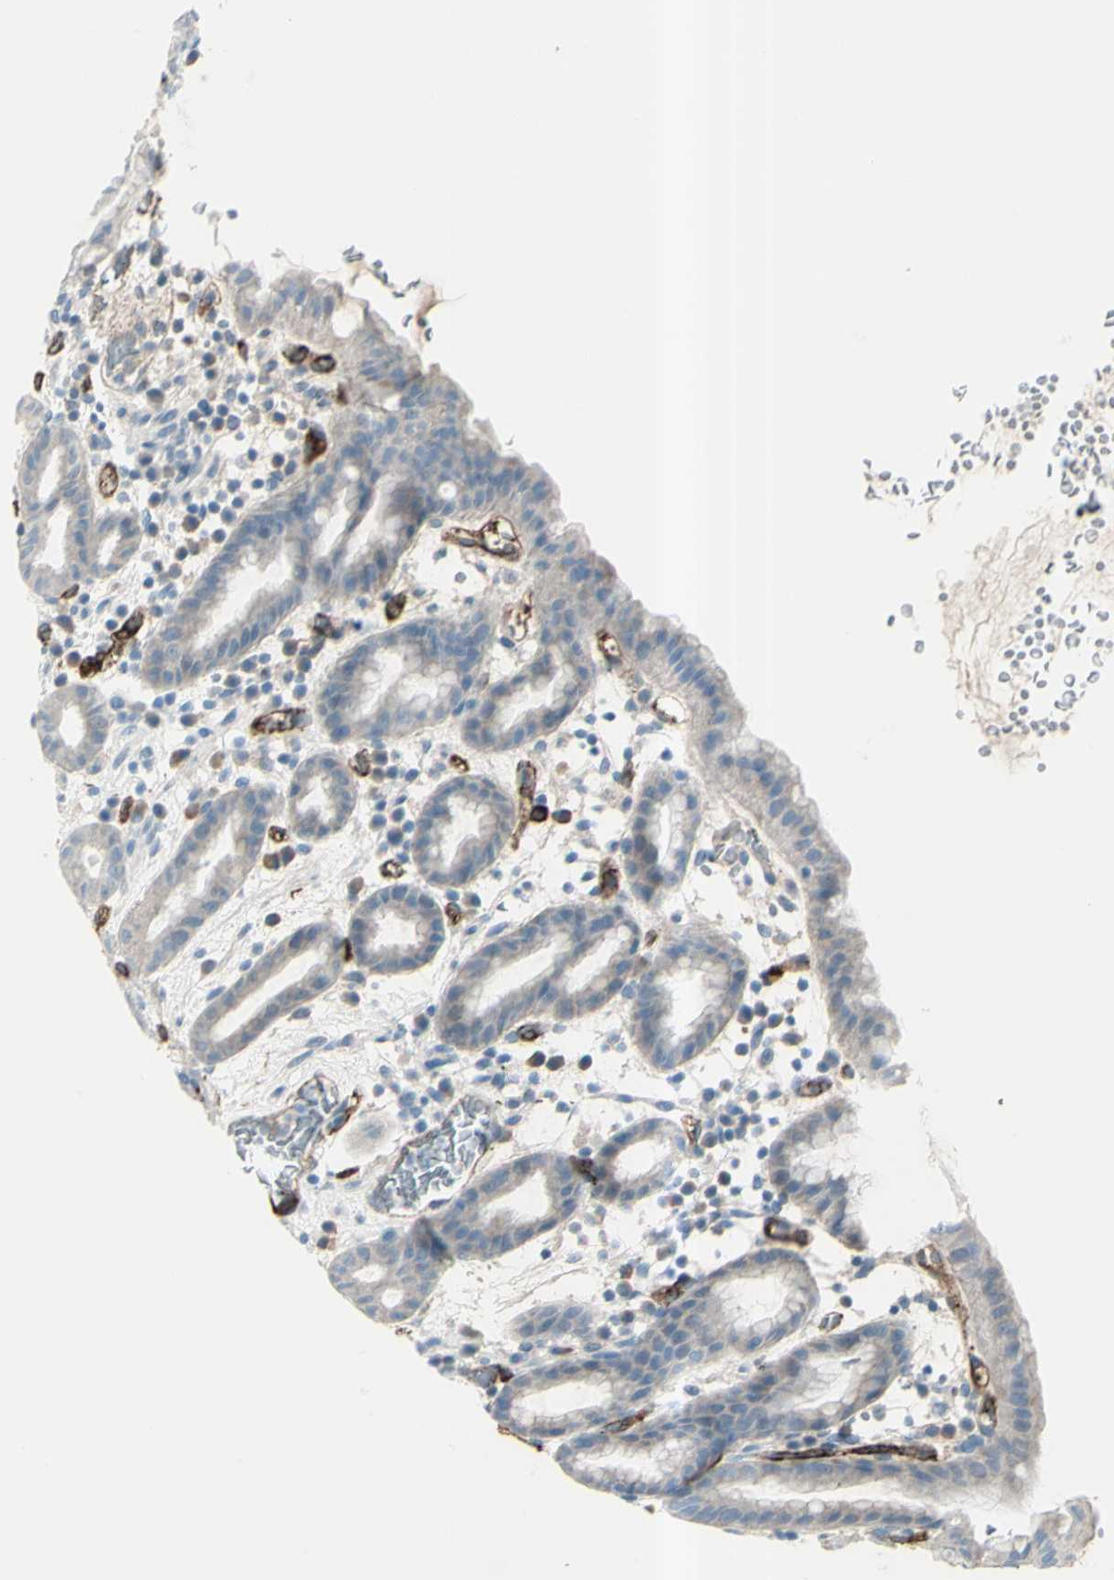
{"staining": {"intensity": "weak", "quantity": "<25%", "location": "cytoplasmic/membranous"}, "tissue": "stomach", "cell_type": "Glandular cells", "image_type": "normal", "snomed": [{"axis": "morphology", "description": "Normal tissue, NOS"}, {"axis": "topography", "description": "Stomach, upper"}], "caption": "This is a photomicrograph of immunohistochemistry staining of benign stomach, which shows no expression in glandular cells.", "gene": "GPR34", "patient": {"sex": "male", "age": 68}}